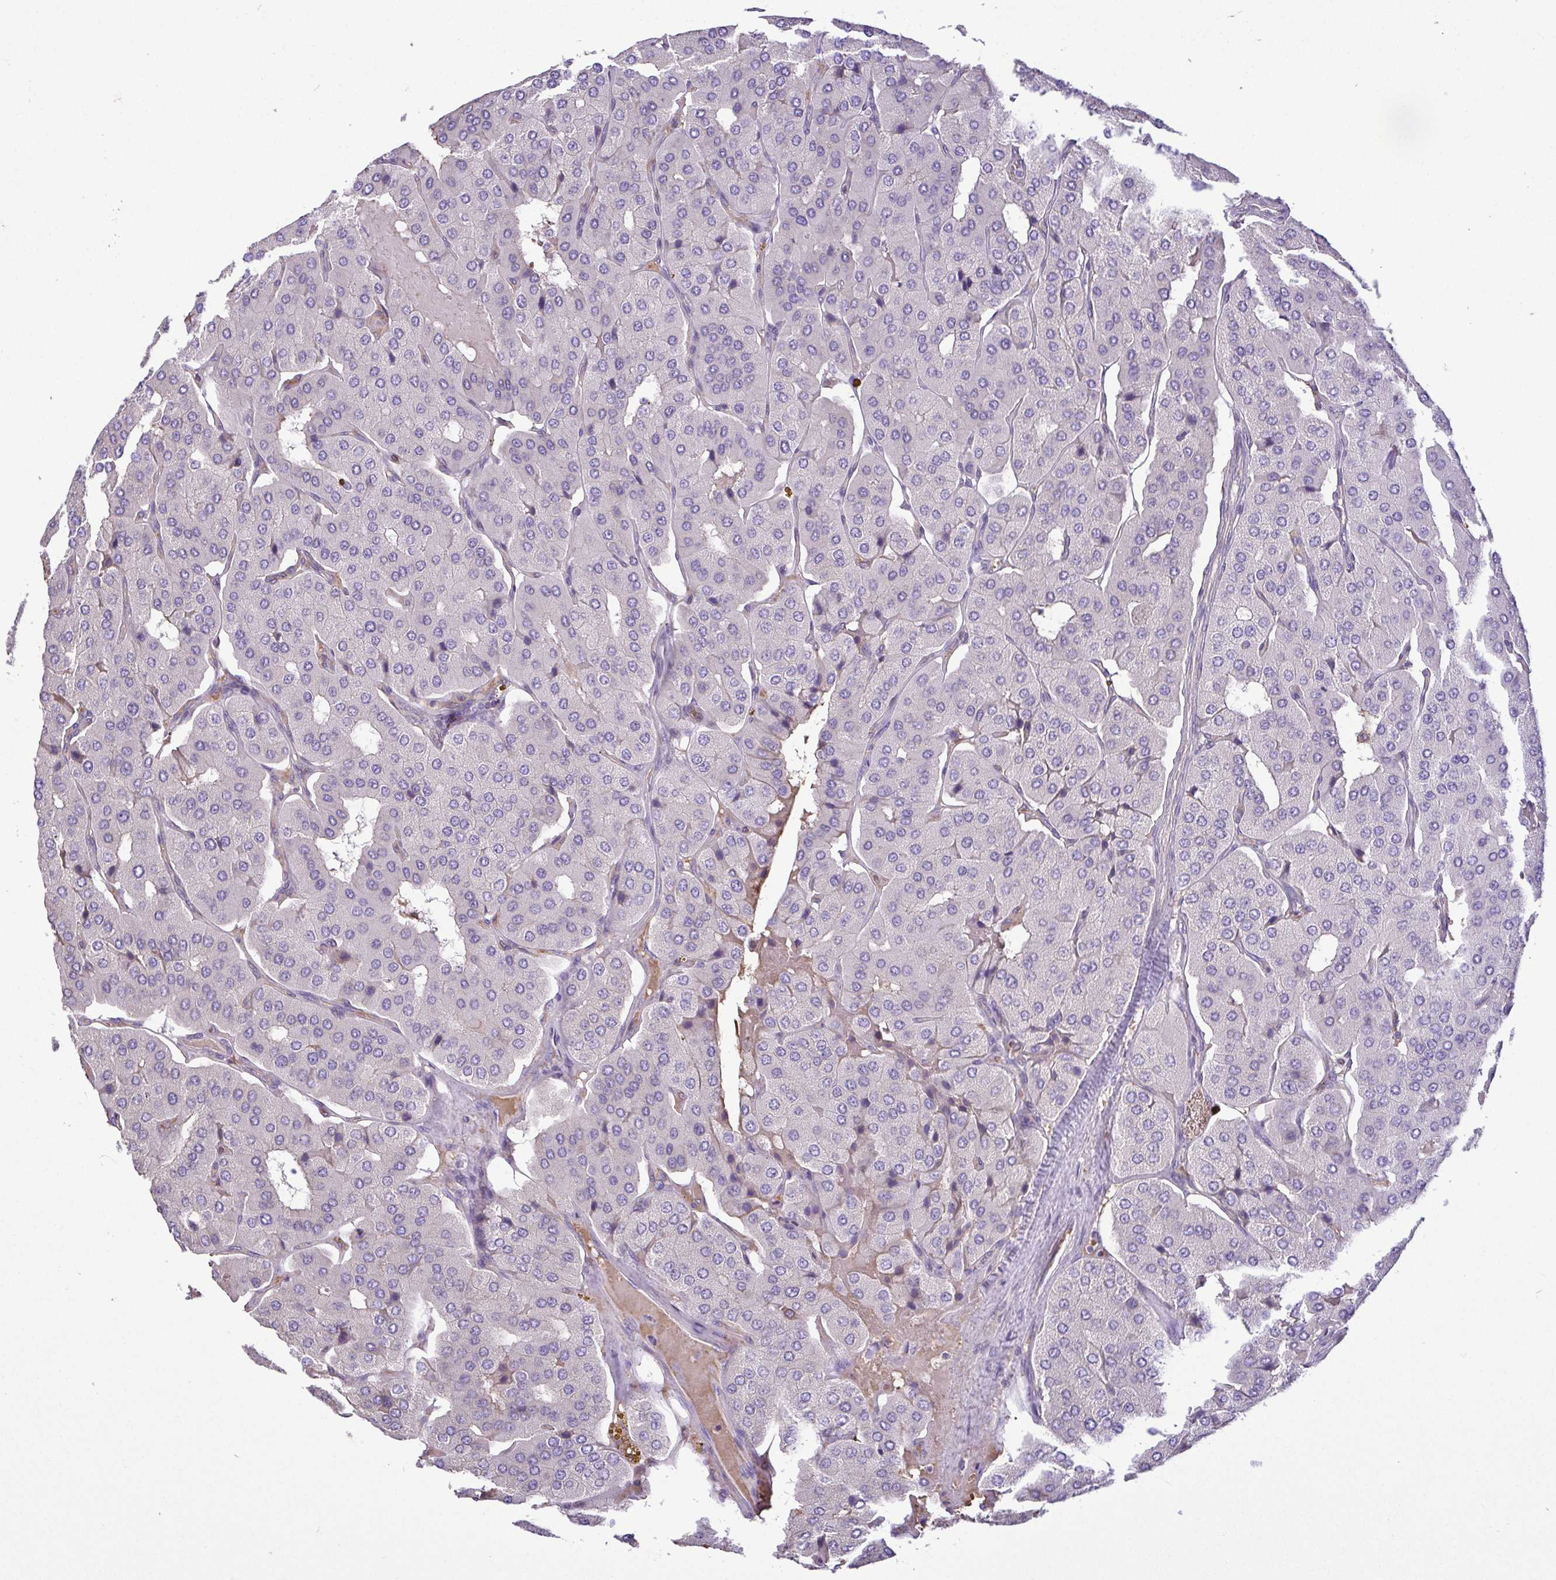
{"staining": {"intensity": "negative", "quantity": "none", "location": "none"}, "tissue": "parathyroid gland", "cell_type": "Glandular cells", "image_type": "normal", "snomed": [{"axis": "morphology", "description": "Normal tissue, NOS"}, {"axis": "morphology", "description": "Adenoma, NOS"}, {"axis": "topography", "description": "Parathyroid gland"}], "caption": "Human parathyroid gland stained for a protein using immunohistochemistry (IHC) shows no staining in glandular cells.", "gene": "MYL10", "patient": {"sex": "female", "age": 86}}